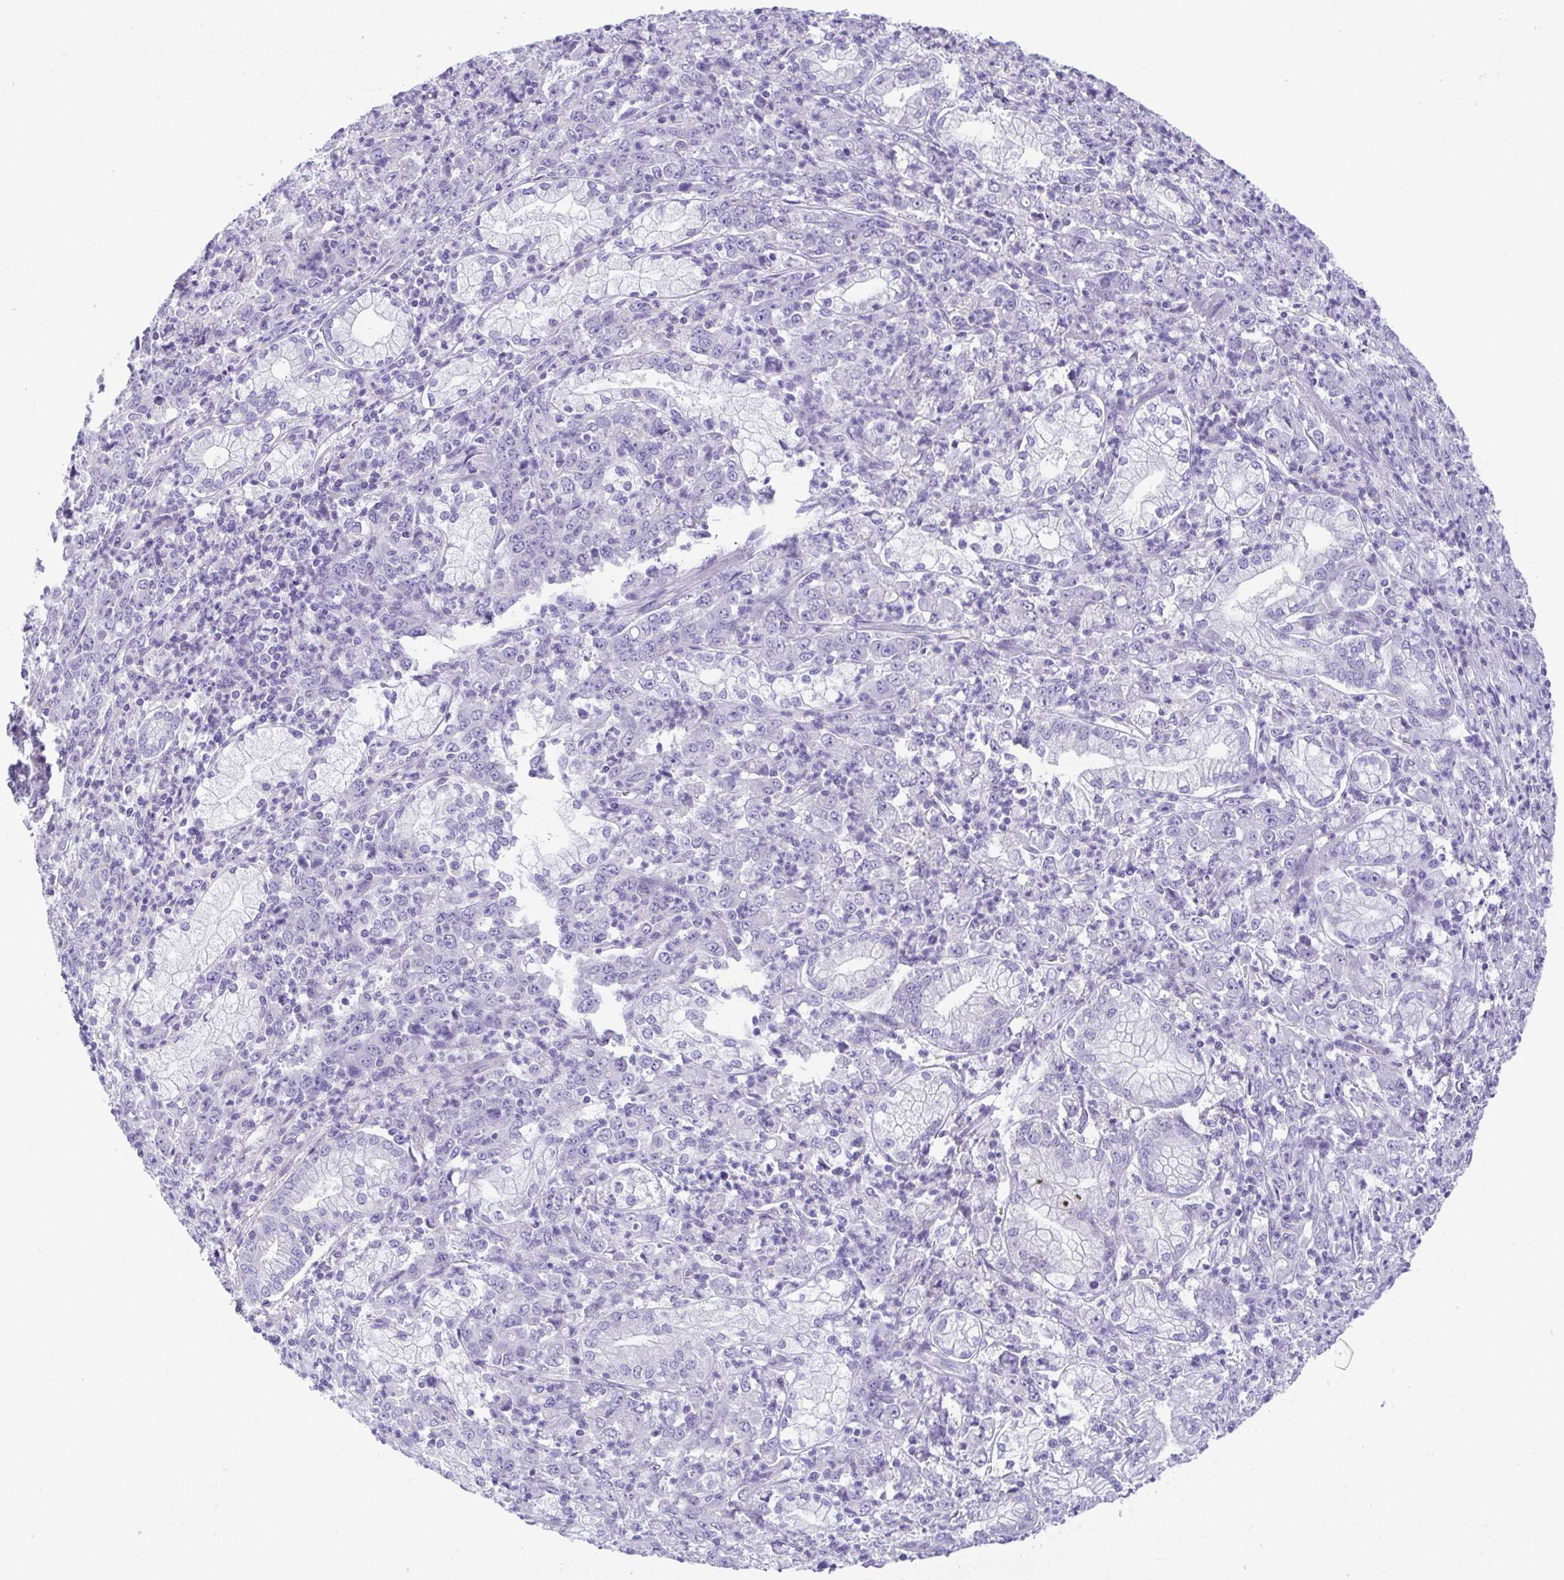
{"staining": {"intensity": "negative", "quantity": "none", "location": "none"}, "tissue": "stomach cancer", "cell_type": "Tumor cells", "image_type": "cancer", "snomed": [{"axis": "morphology", "description": "Adenocarcinoma, NOS"}, {"axis": "topography", "description": "Stomach, lower"}], "caption": "Tumor cells are negative for protein expression in human adenocarcinoma (stomach).", "gene": "LUZP4", "patient": {"sex": "female", "age": 71}}